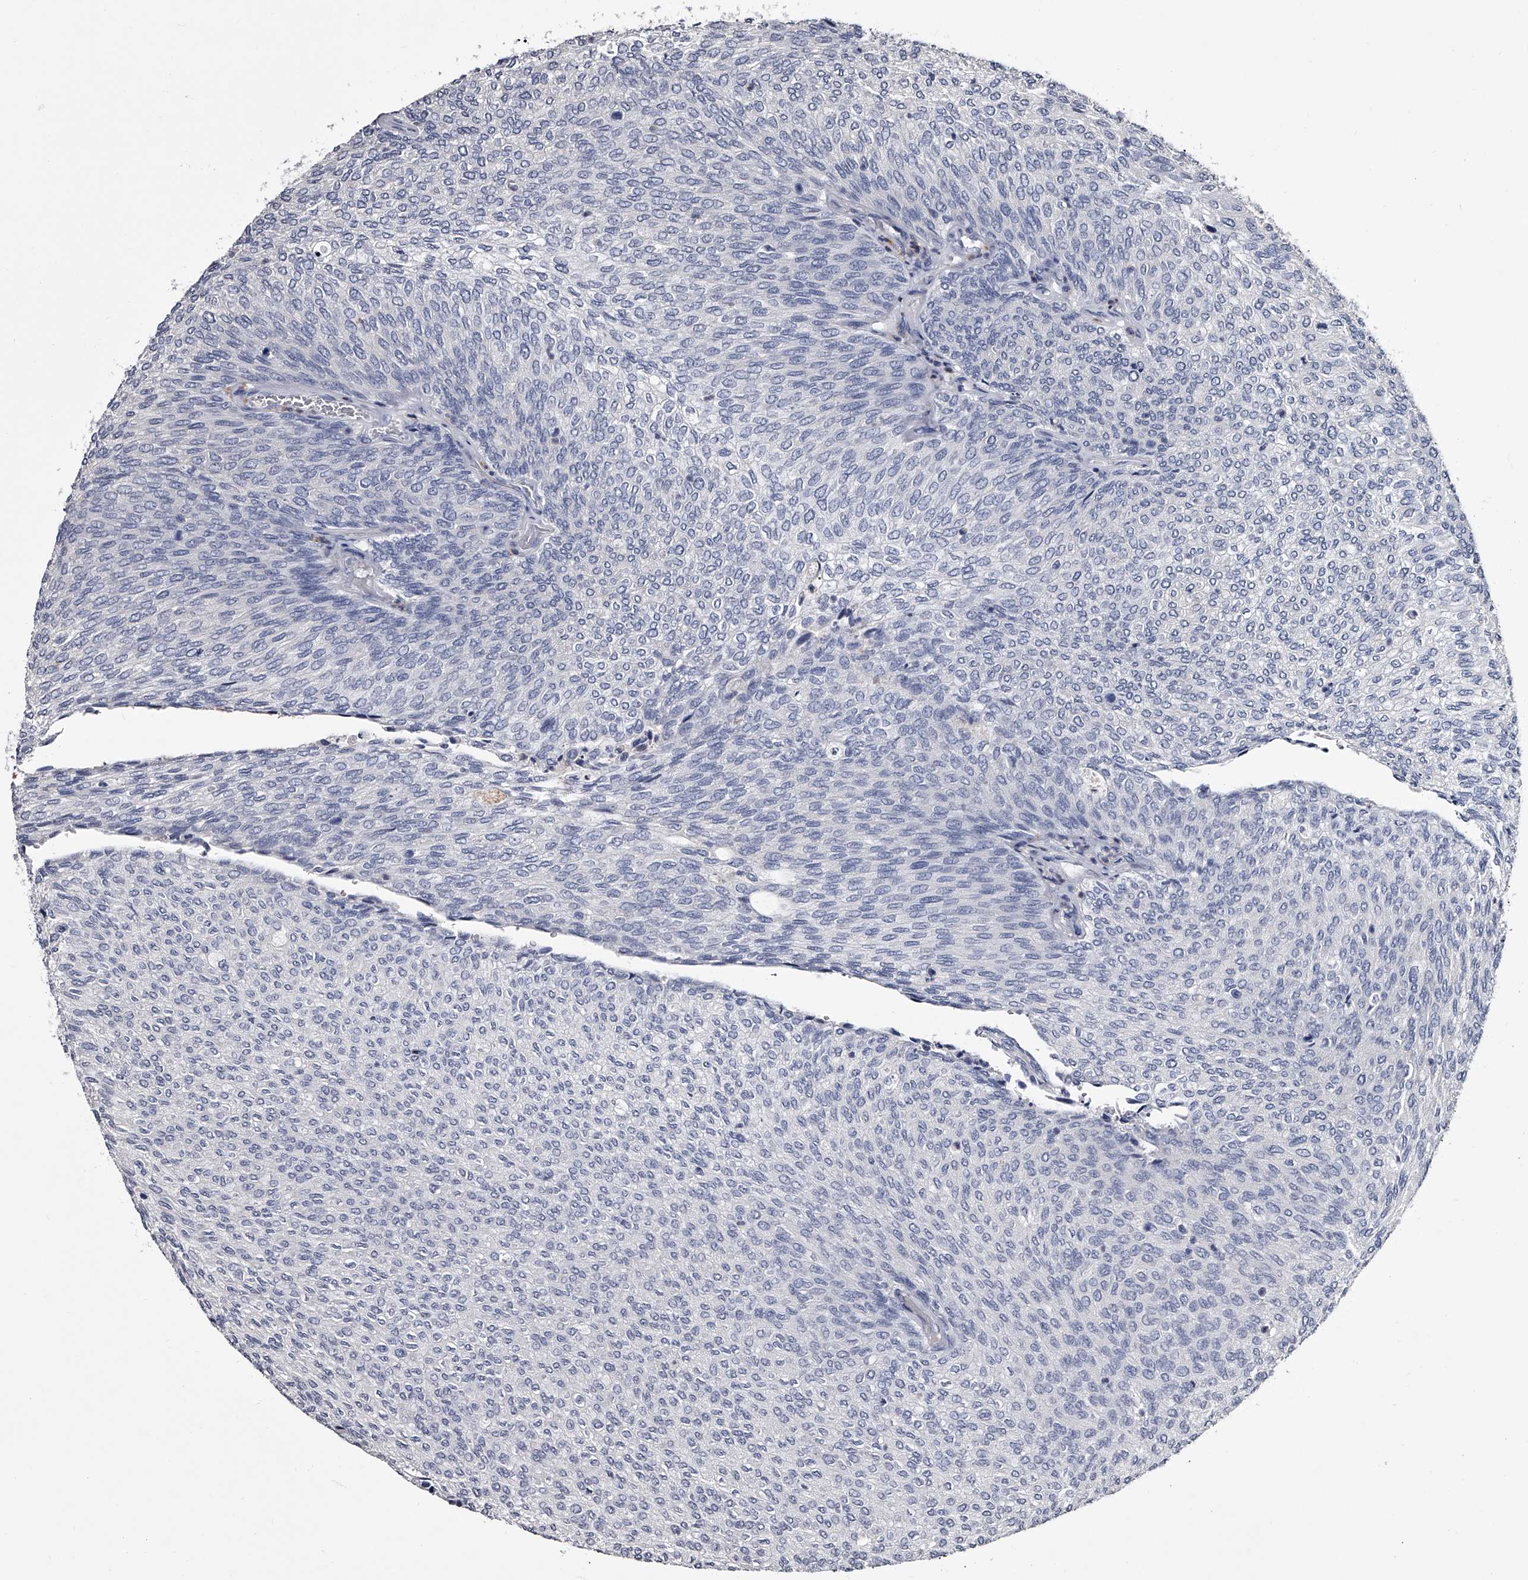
{"staining": {"intensity": "negative", "quantity": "none", "location": "none"}, "tissue": "urothelial cancer", "cell_type": "Tumor cells", "image_type": "cancer", "snomed": [{"axis": "morphology", "description": "Urothelial carcinoma, Low grade"}, {"axis": "topography", "description": "Urinary bladder"}], "caption": "A high-resolution image shows immunohistochemistry (IHC) staining of urothelial carcinoma (low-grade), which reveals no significant staining in tumor cells.", "gene": "GAPVD1", "patient": {"sex": "female", "age": 79}}